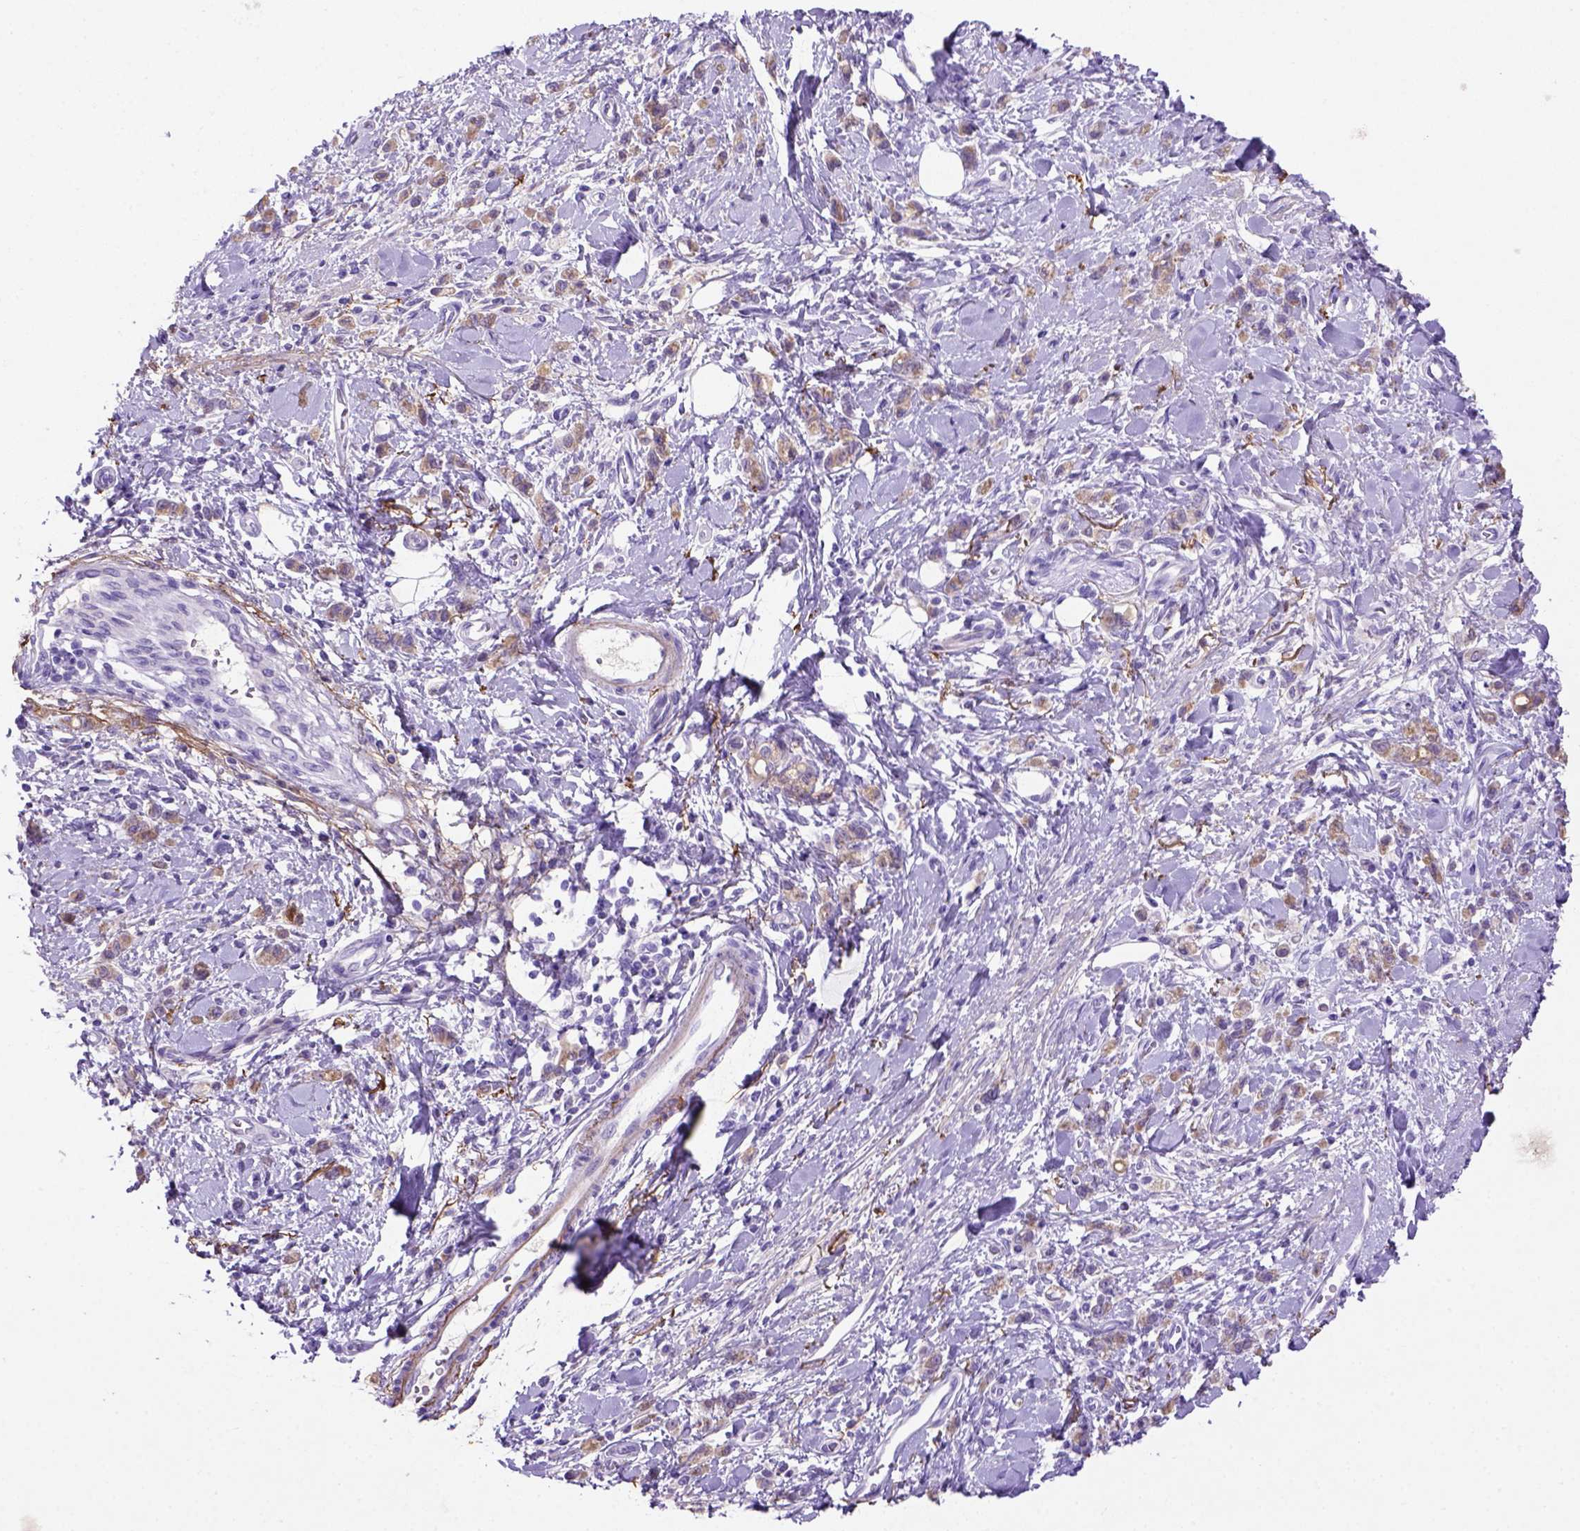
{"staining": {"intensity": "weak", "quantity": ">75%", "location": "cytoplasmic/membranous"}, "tissue": "stomach cancer", "cell_type": "Tumor cells", "image_type": "cancer", "snomed": [{"axis": "morphology", "description": "Adenocarcinoma, NOS"}, {"axis": "topography", "description": "Stomach"}], "caption": "Immunohistochemical staining of stomach adenocarcinoma shows low levels of weak cytoplasmic/membranous positivity in approximately >75% of tumor cells. (Stains: DAB in brown, nuclei in blue, Microscopy: brightfield microscopy at high magnification).", "gene": "SIRPD", "patient": {"sex": "male", "age": 77}}